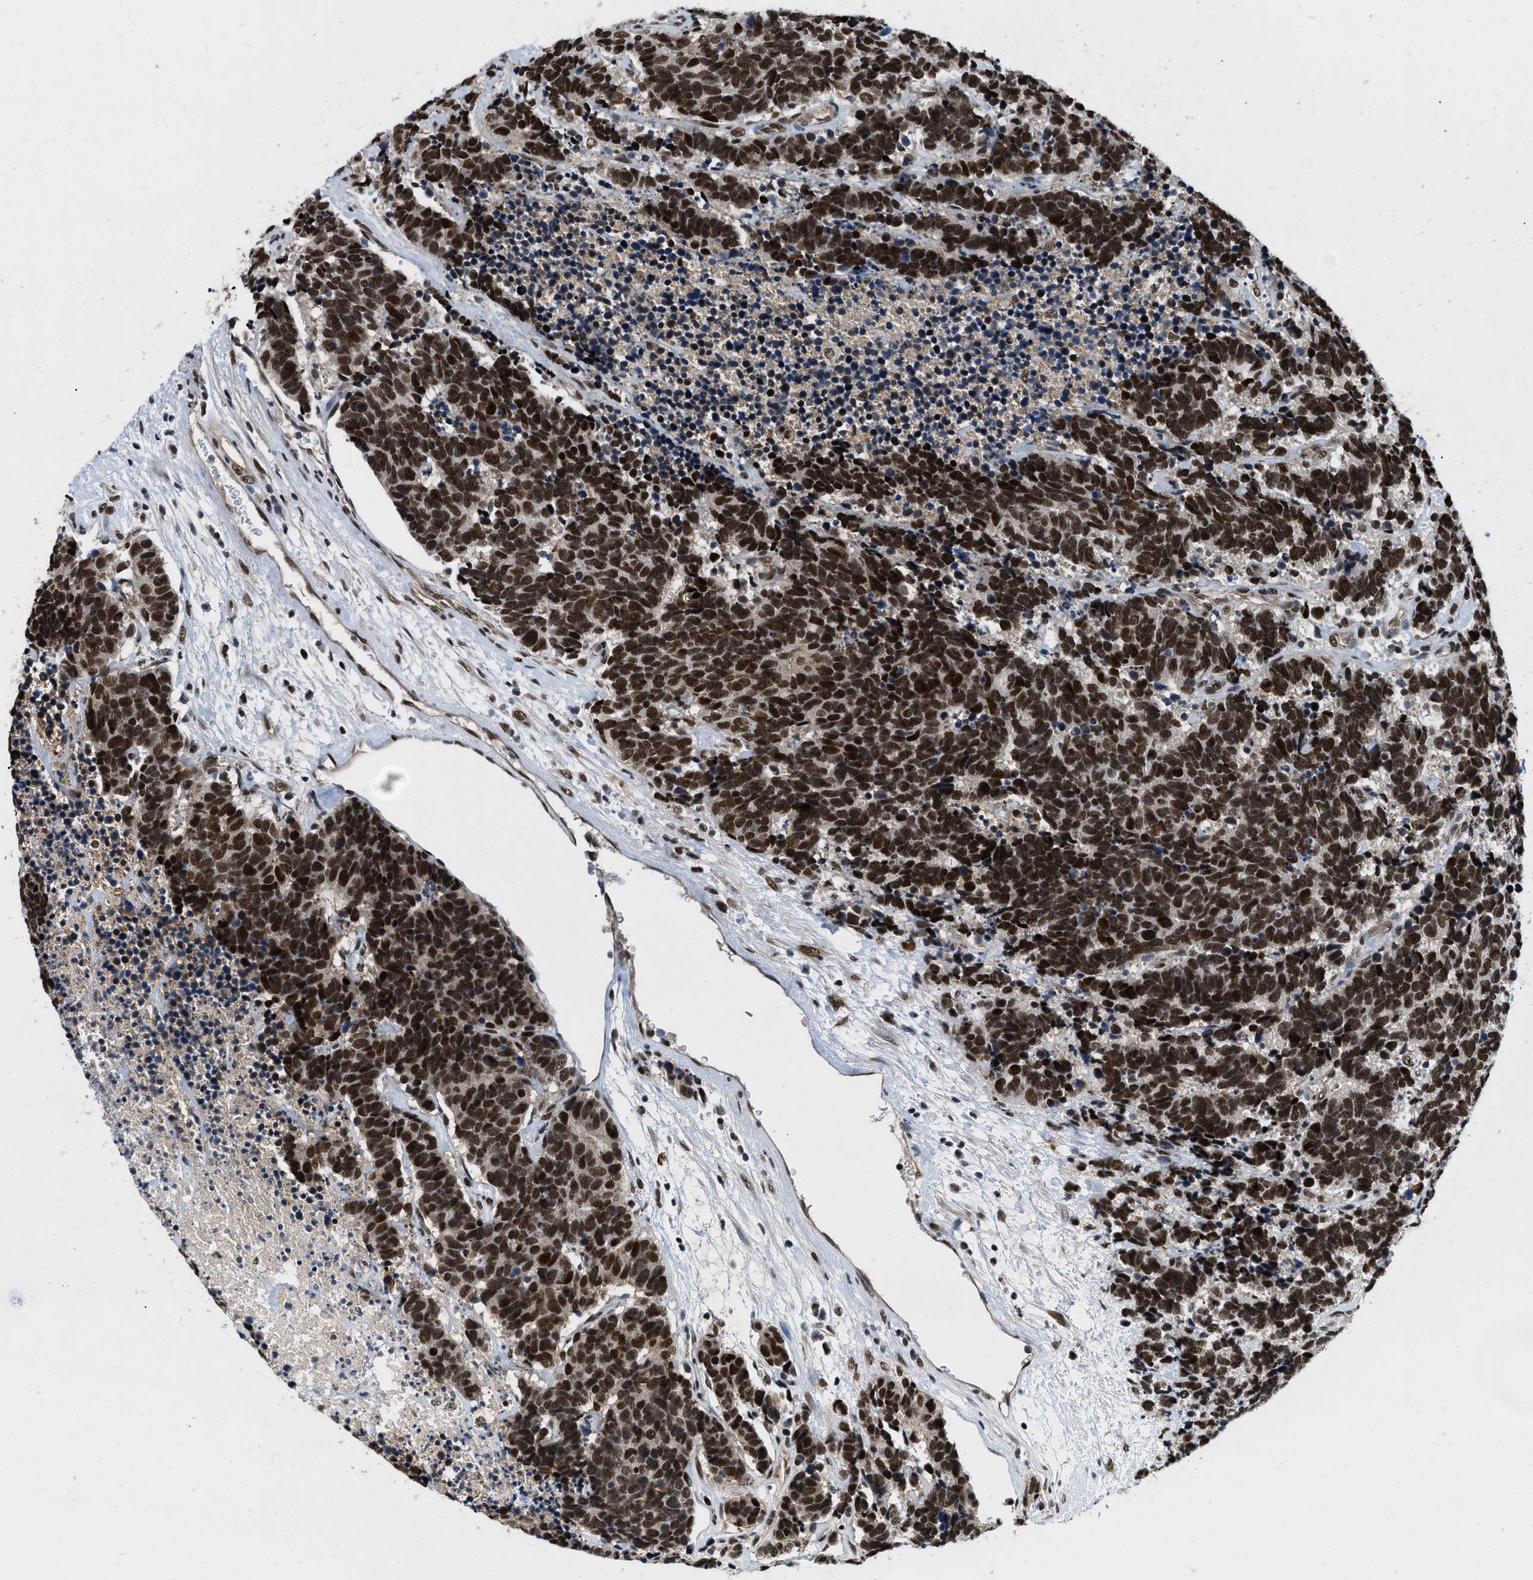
{"staining": {"intensity": "strong", "quantity": ">75%", "location": "nuclear"}, "tissue": "carcinoid", "cell_type": "Tumor cells", "image_type": "cancer", "snomed": [{"axis": "morphology", "description": "Carcinoma, NOS"}, {"axis": "morphology", "description": "Carcinoid, malignant, NOS"}, {"axis": "topography", "description": "Urinary bladder"}], "caption": "Carcinoma stained for a protein (brown) displays strong nuclear positive staining in about >75% of tumor cells.", "gene": "SAFB", "patient": {"sex": "male", "age": 57}}